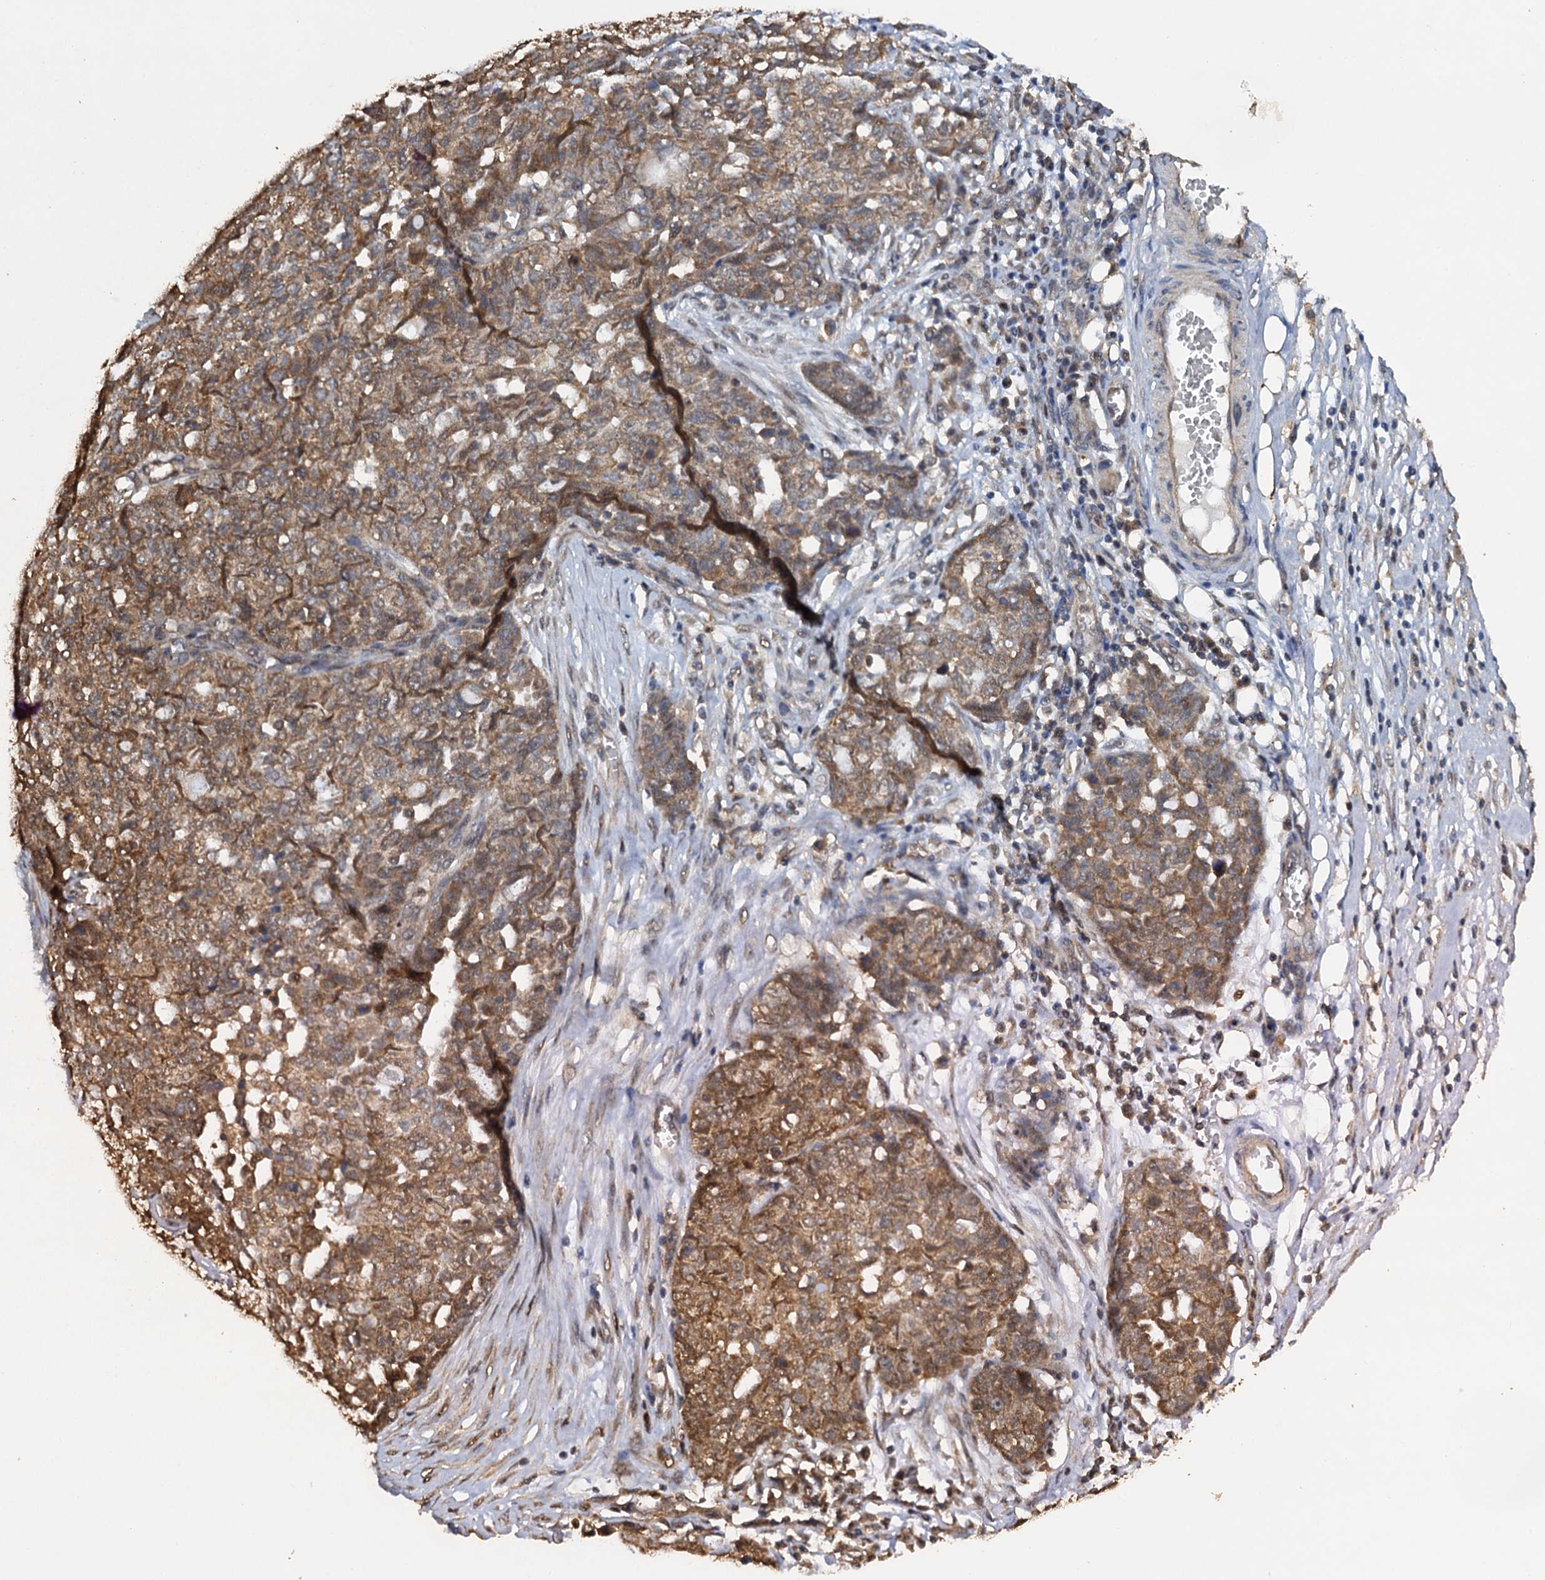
{"staining": {"intensity": "moderate", "quantity": ">75%", "location": "cytoplasmic/membranous"}, "tissue": "ovarian cancer", "cell_type": "Tumor cells", "image_type": "cancer", "snomed": [{"axis": "morphology", "description": "Cystadenocarcinoma, serous, NOS"}, {"axis": "topography", "description": "Soft tissue"}, {"axis": "topography", "description": "Ovary"}], "caption": "Protein staining of ovarian cancer tissue displays moderate cytoplasmic/membranous positivity in about >75% of tumor cells.", "gene": "PSMD9", "patient": {"sex": "female", "age": 57}}